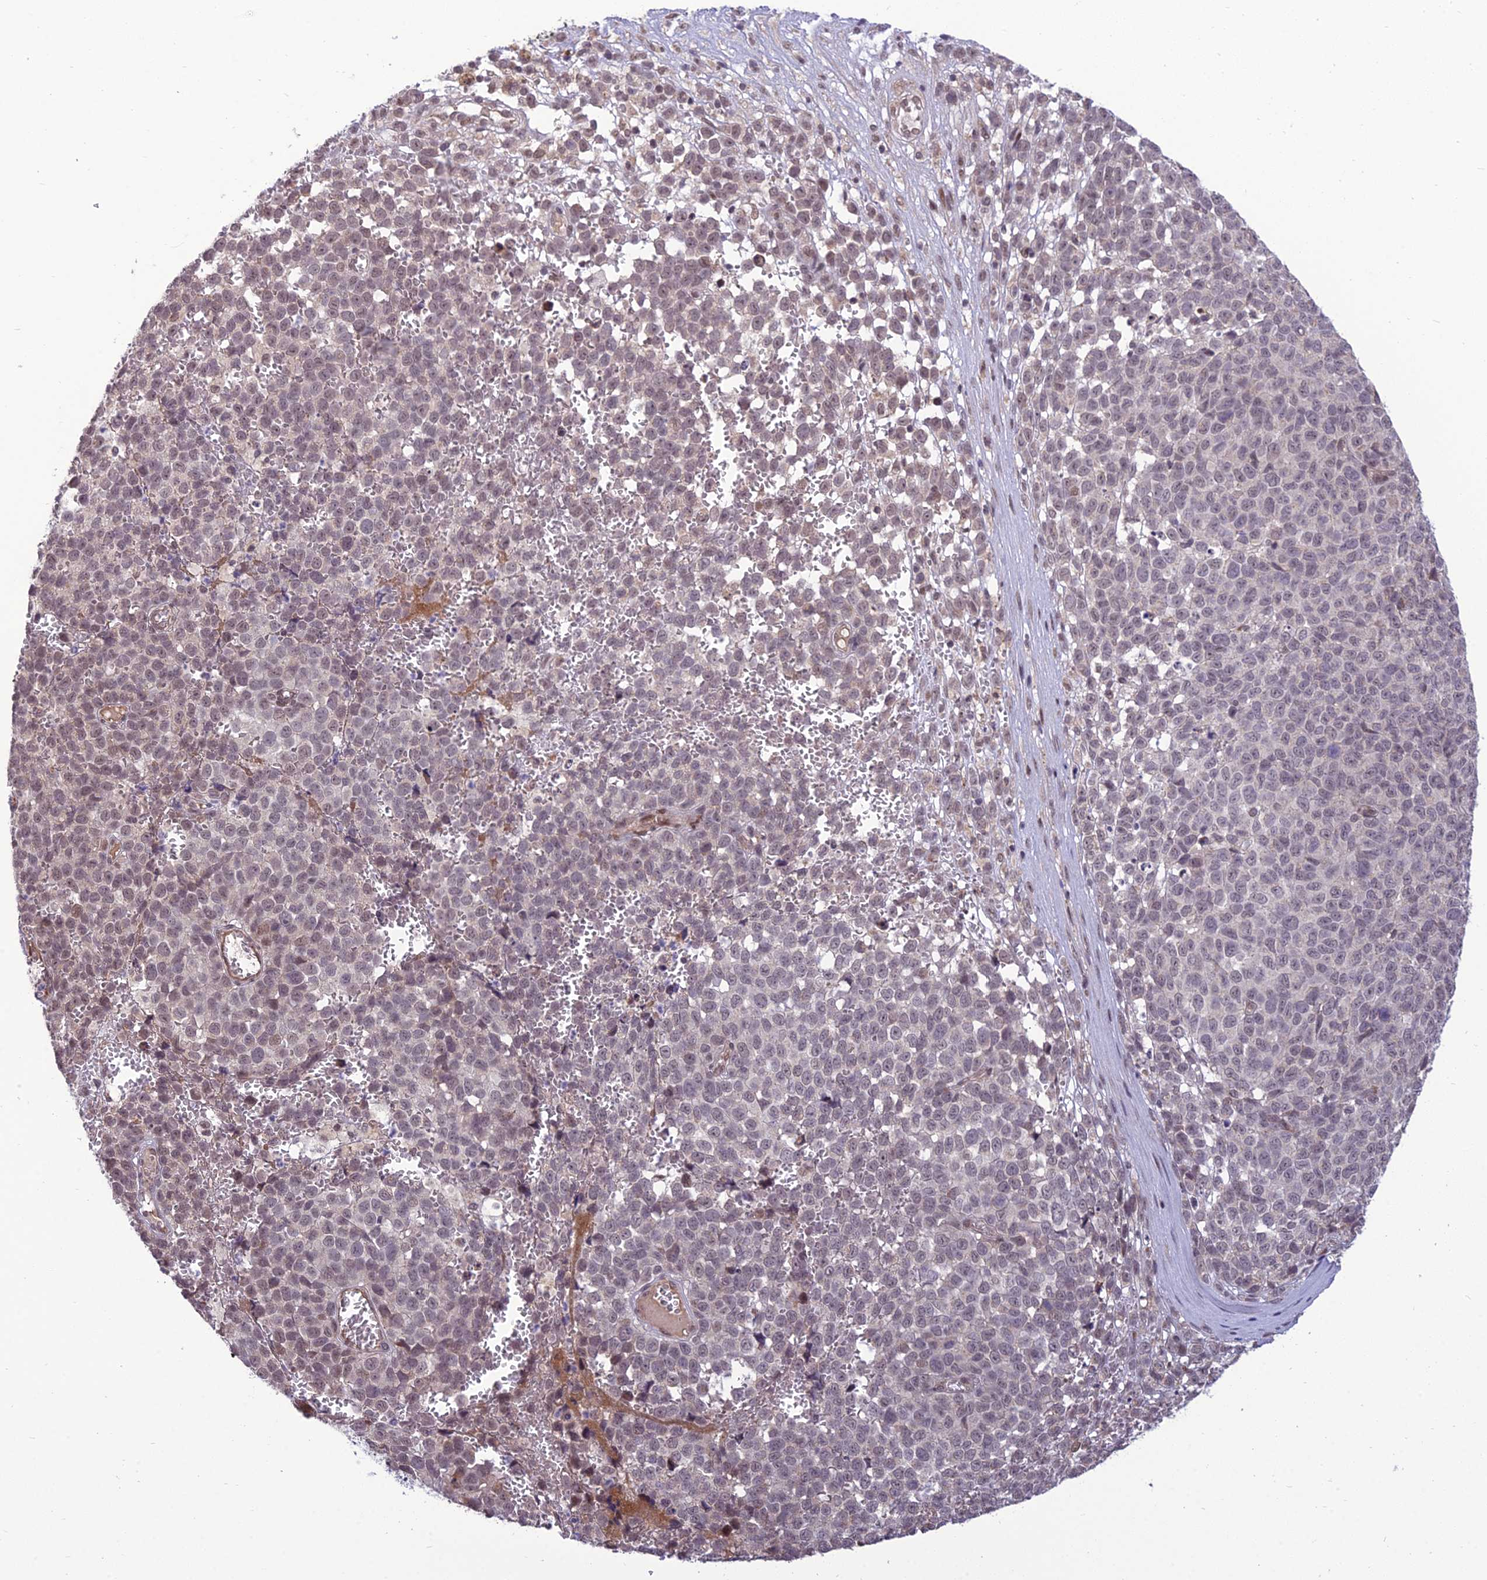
{"staining": {"intensity": "weak", "quantity": "25%-75%", "location": "nuclear"}, "tissue": "melanoma", "cell_type": "Tumor cells", "image_type": "cancer", "snomed": [{"axis": "morphology", "description": "Malignant melanoma, NOS"}, {"axis": "topography", "description": "Nose, NOS"}], "caption": "Tumor cells reveal weak nuclear expression in about 25%-75% of cells in malignant melanoma.", "gene": "FBRS", "patient": {"sex": "female", "age": 48}}